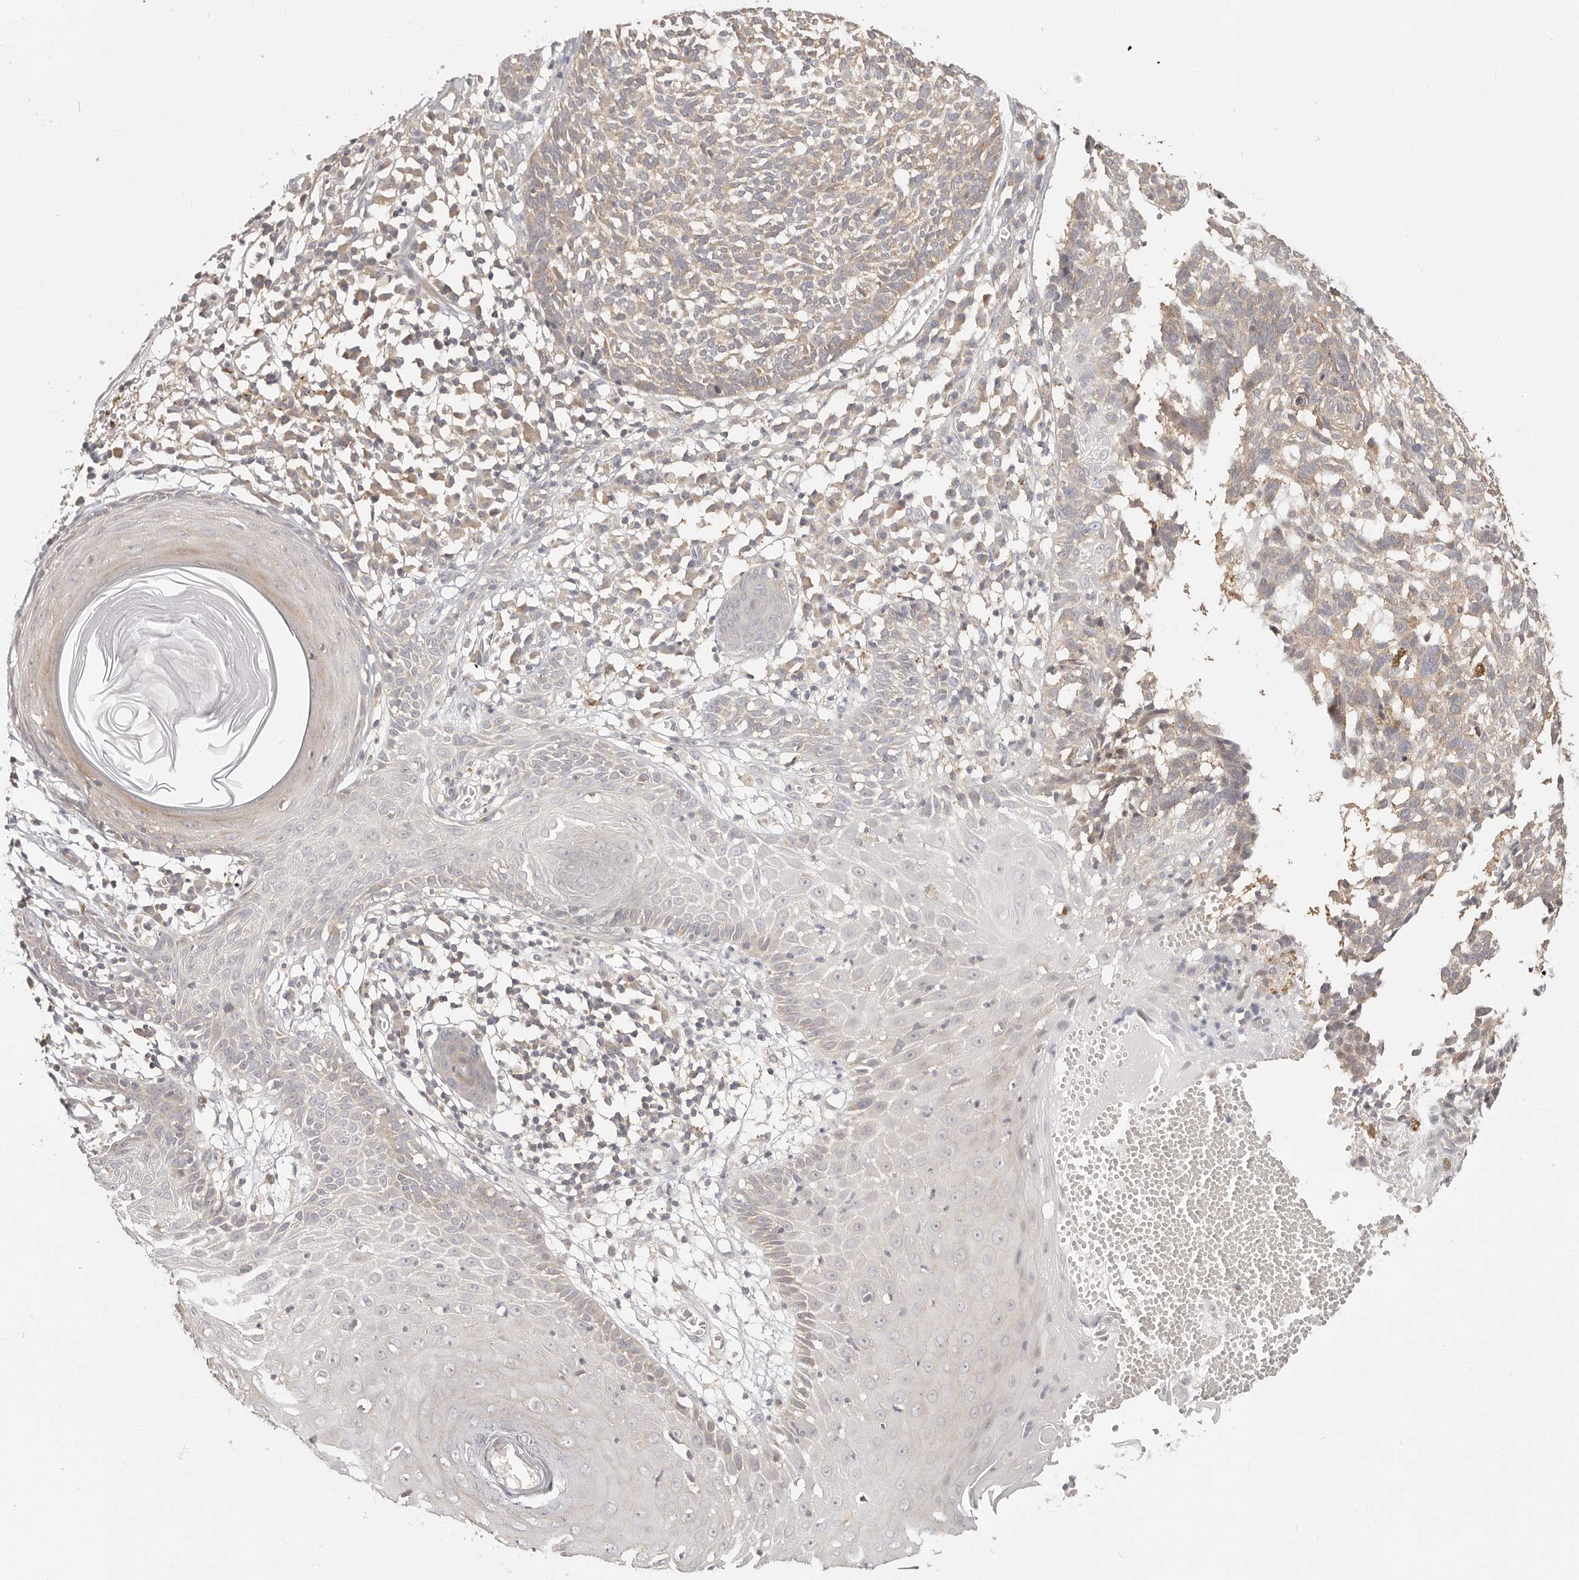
{"staining": {"intensity": "weak", "quantity": "<25%", "location": "cytoplasmic/membranous"}, "tissue": "skin cancer", "cell_type": "Tumor cells", "image_type": "cancer", "snomed": [{"axis": "morphology", "description": "Basal cell carcinoma"}, {"axis": "topography", "description": "Skin"}], "caption": "An immunohistochemistry photomicrograph of skin cancer (basal cell carcinoma) is shown. There is no staining in tumor cells of skin cancer (basal cell carcinoma).", "gene": "DTNBP1", "patient": {"sex": "male", "age": 85}}